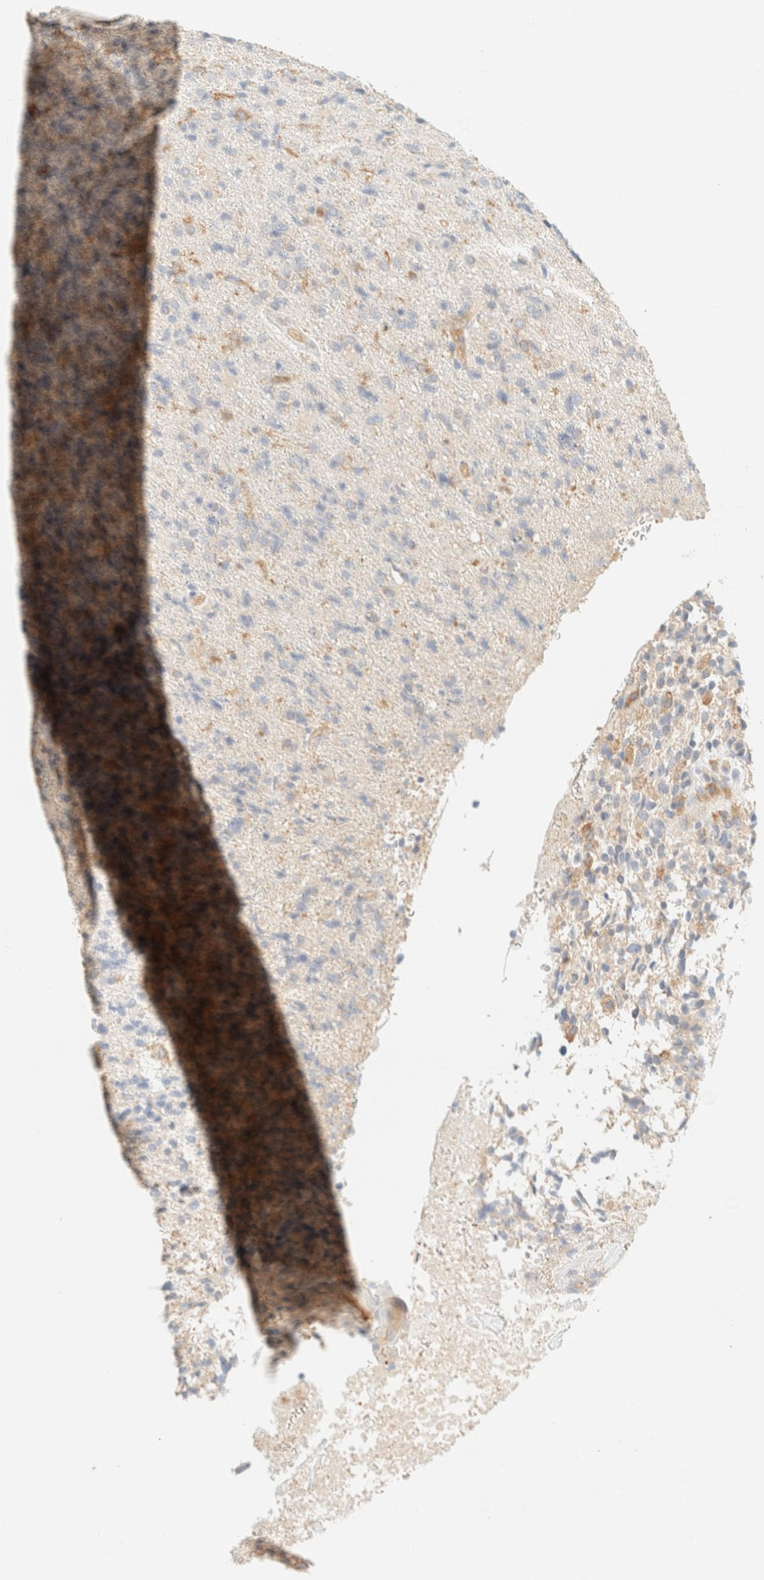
{"staining": {"intensity": "negative", "quantity": "none", "location": "none"}, "tissue": "glioma", "cell_type": "Tumor cells", "image_type": "cancer", "snomed": [{"axis": "morphology", "description": "Glioma, malignant, High grade"}, {"axis": "topography", "description": "Brain"}], "caption": "A micrograph of malignant glioma (high-grade) stained for a protein displays no brown staining in tumor cells.", "gene": "FHOD1", "patient": {"sex": "male", "age": 72}}